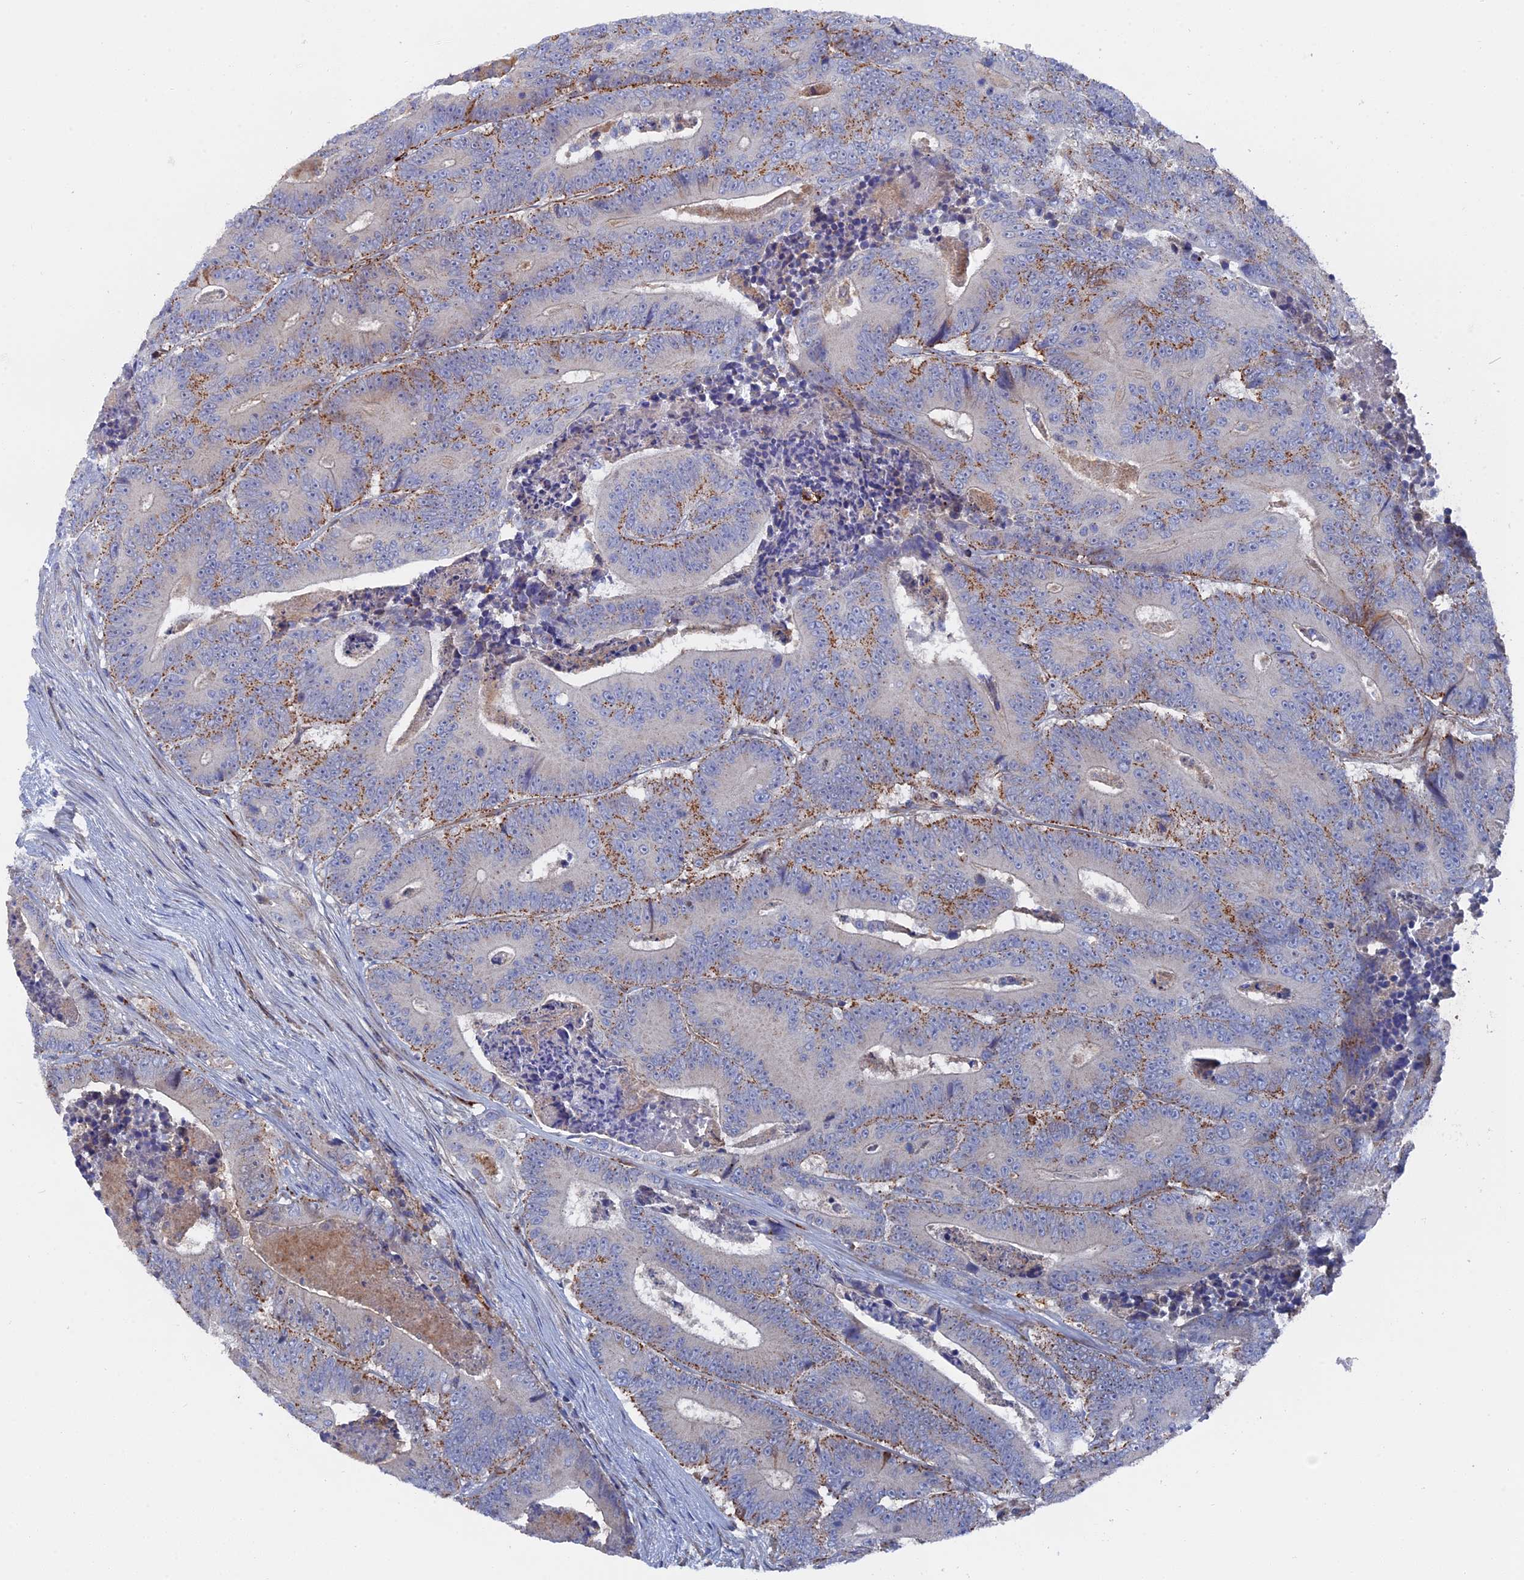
{"staining": {"intensity": "moderate", "quantity": "25%-75%", "location": "cytoplasmic/membranous"}, "tissue": "colorectal cancer", "cell_type": "Tumor cells", "image_type": "cancer", "snomed": [{"axis": "morphology", "description": "Adenocarcinoma, NOS"}, {"axis": "topography", "description": "Colon"}], "caption": "Protein staining shows moderate cytoplasmic/membranous positivity in about 25%-75% of tumor cells in colorectal cancer (adenocarcinoma).", "gene": "SMG9", "patient": {"sex": "male", "age": 83}}